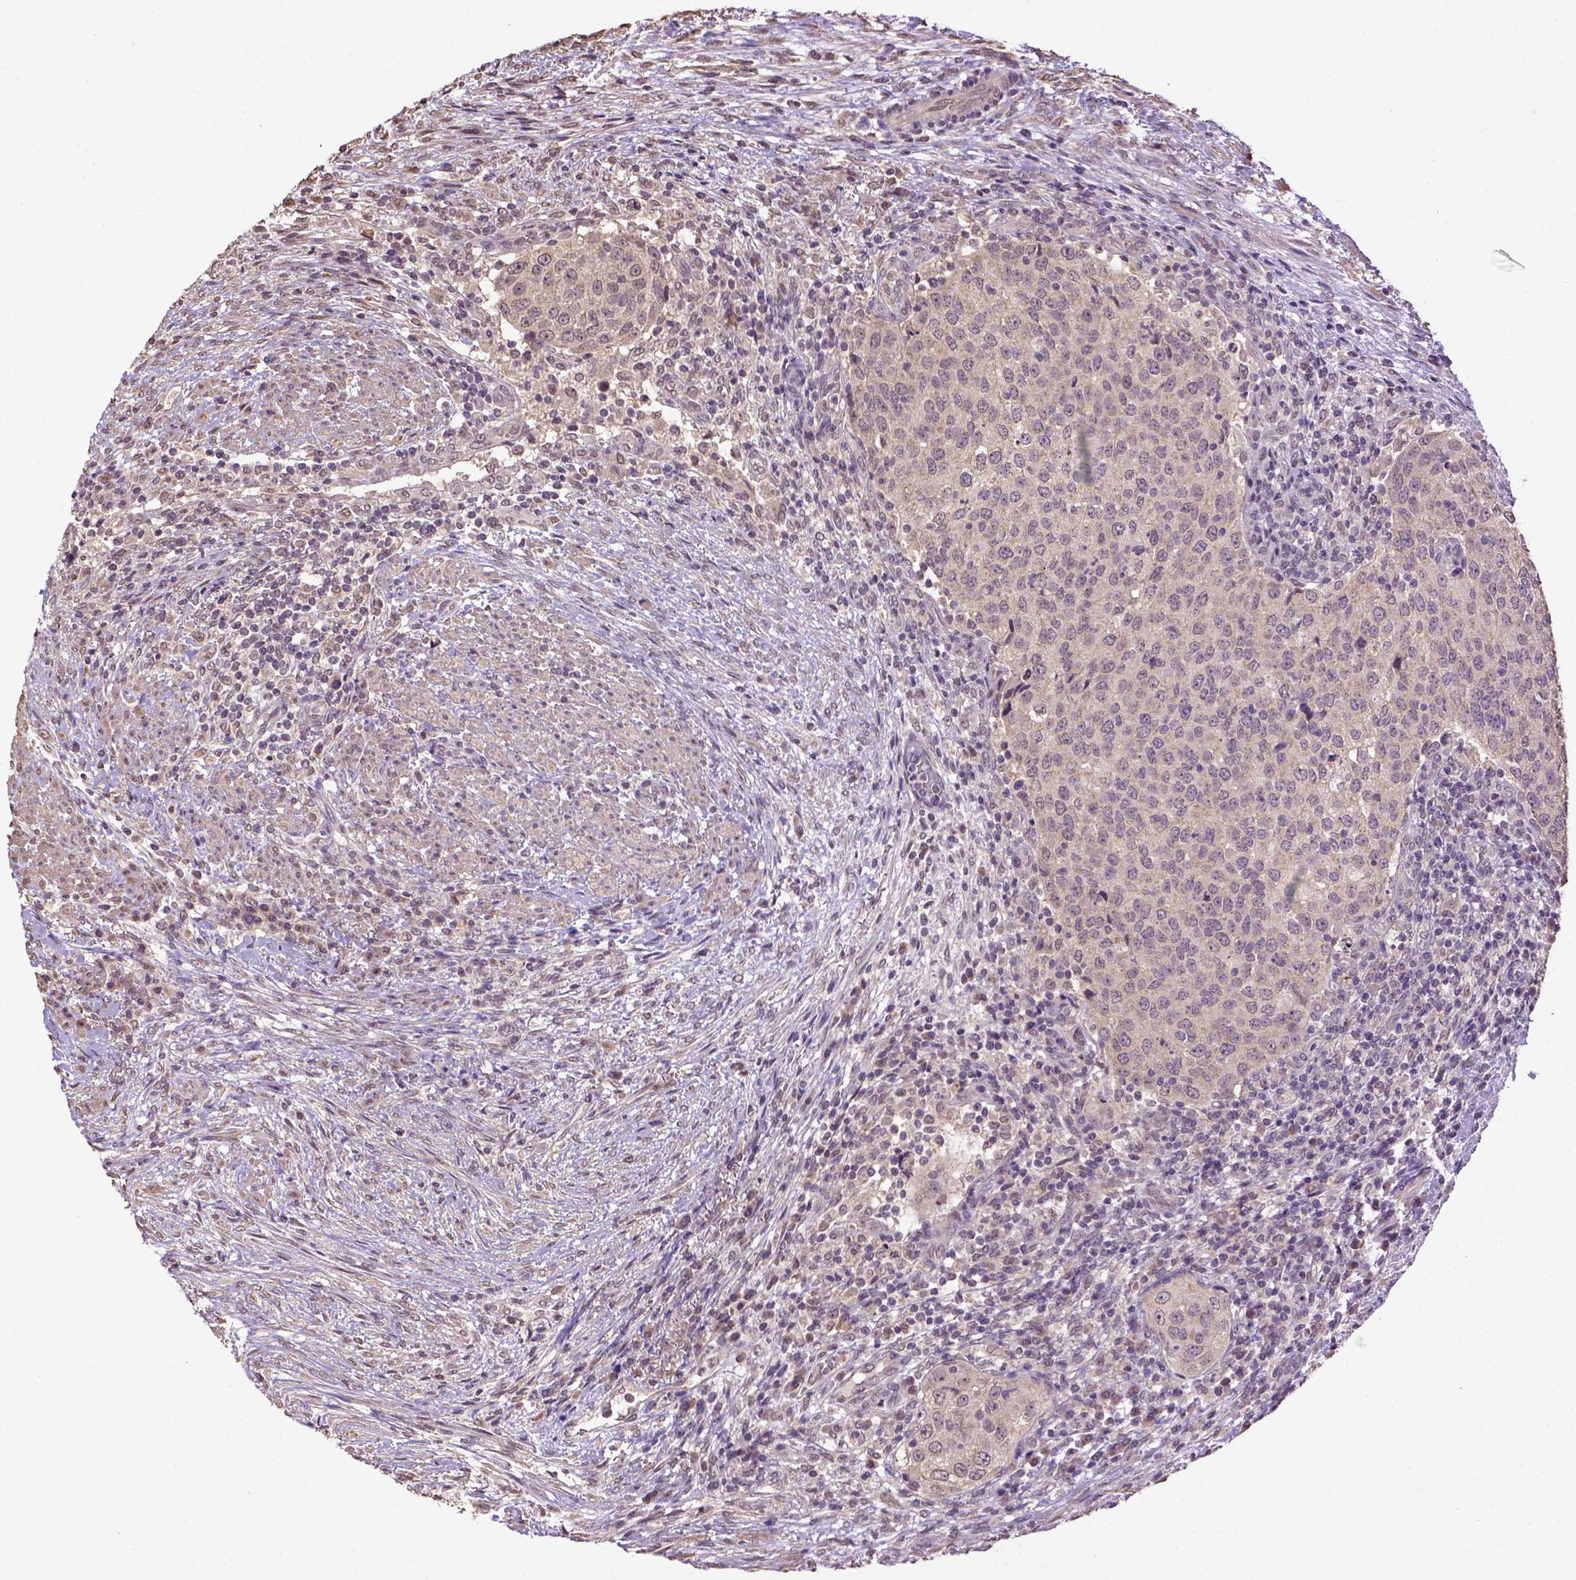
{"staining": {"intensity": "weak", "quantity": ">75%", "location": "cytoplasmic/membranous"}, "tissue": "urothelial cancer", "cell_type": "Tumor cells", "image_type": "cancer", "snomed": [{"axis": "morphology", "description": "Urothelial carcinoma, High grade"}, {"axis": "topography", "description": "Urinary bladder"}], "caption": "Protein staining of urothelial carcinoma (high-grade) tissue displays weak cytoplasmic/membranous staining in approximately >75% of tumor cells.", "gene": "WDR17", "patient": {"sex": "female", "age": 78}}